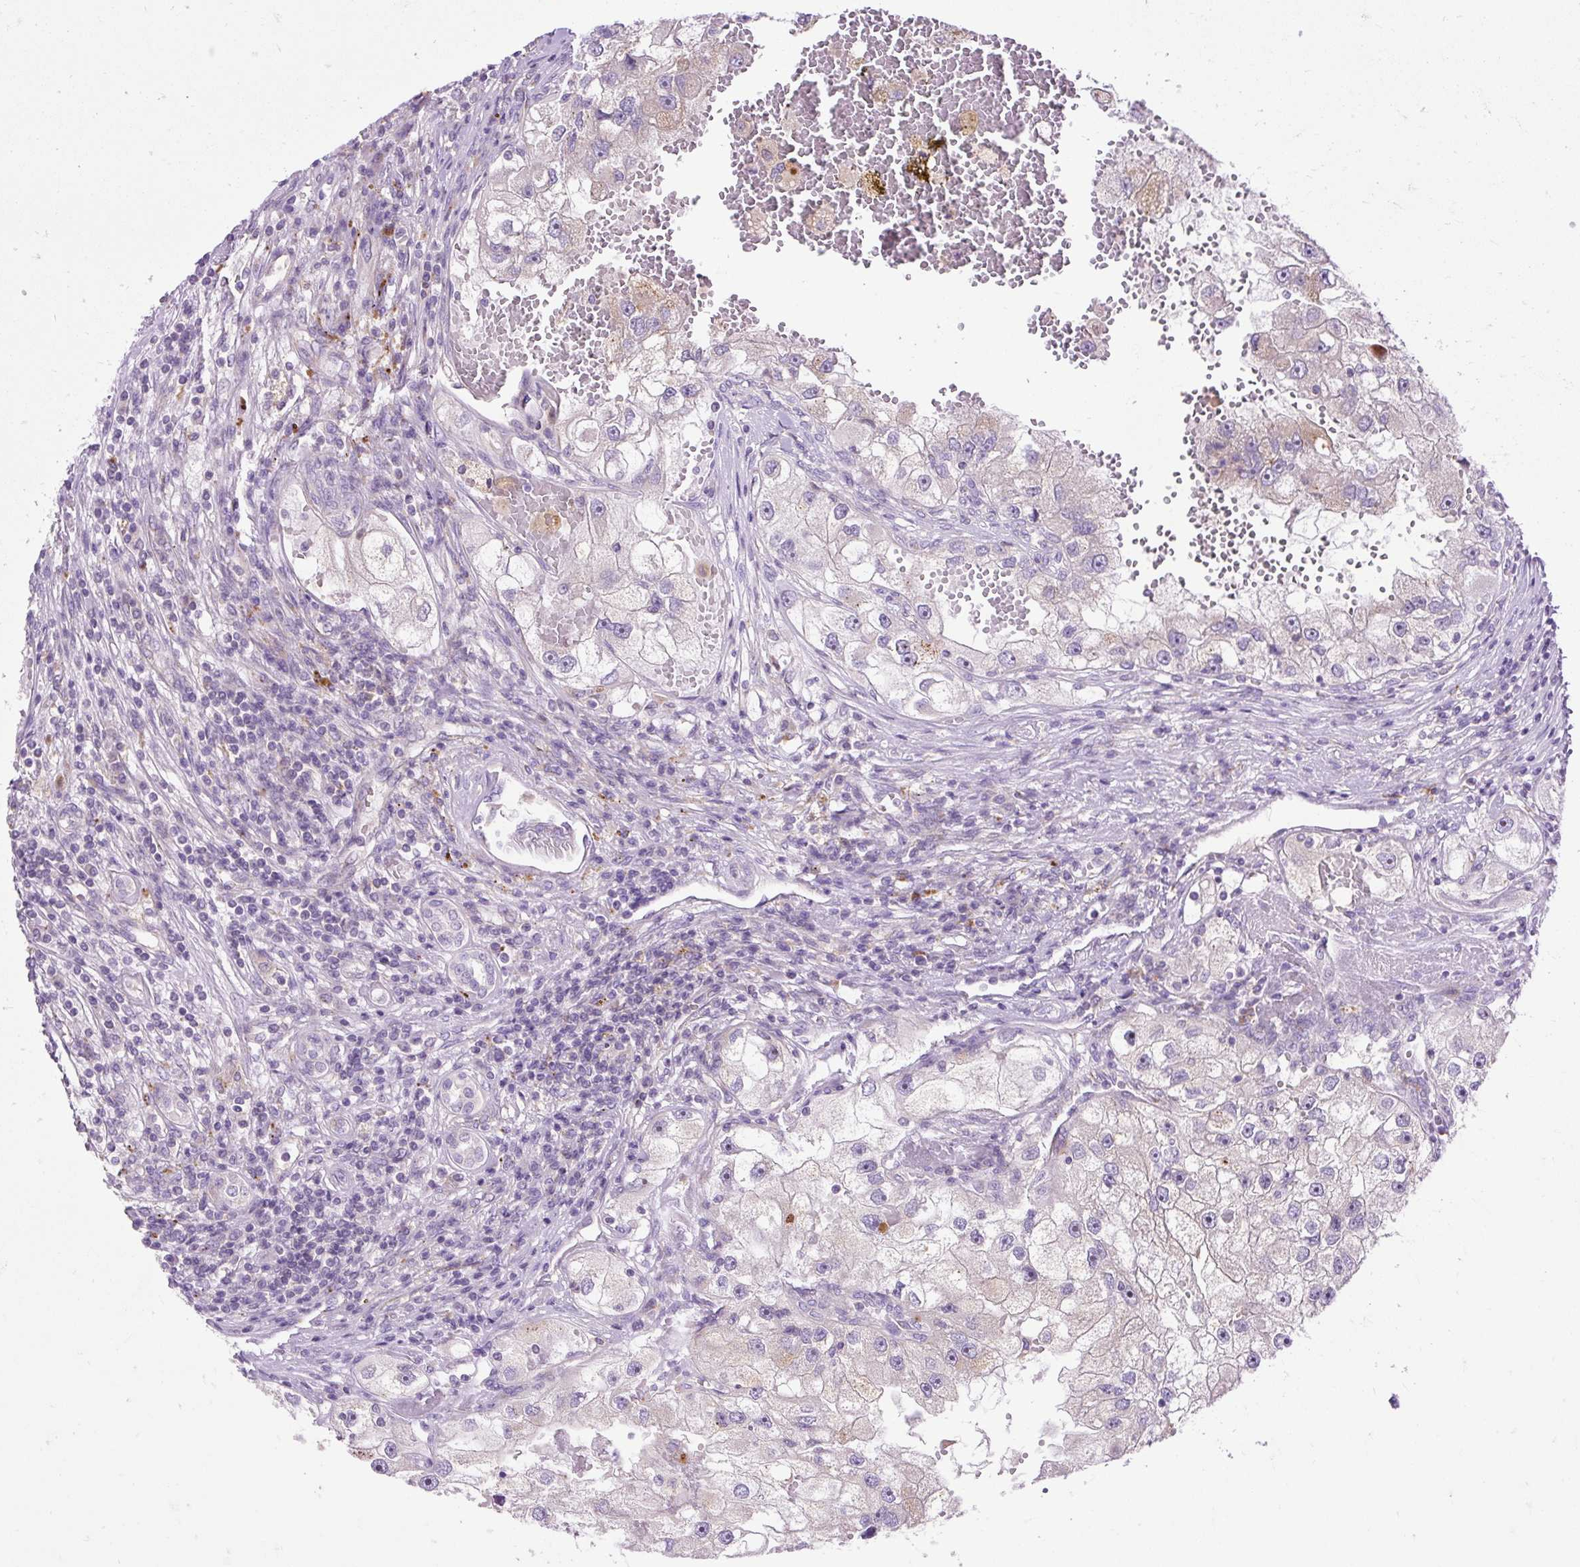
{"staining": {"intensity": "negative", "quantity": "none", "location": "none"}, "tissue": "renal cancer", "cell_type": "Tumor cells", "image_type": "cancer", "snomed": [{"axis": "morphology", "description": "Adenocarcinoma, NOS"}, {"axis": "topography", "description": "Kidney"}], "caption": "An IHC histopathology image of renal cancer (adenocarcinoma) is shown. There is no staining in tumor cells of renal cancer (adenocarcinoma).", "gene": "HEXB", "patient": {"sex": "male", "age": 63}}